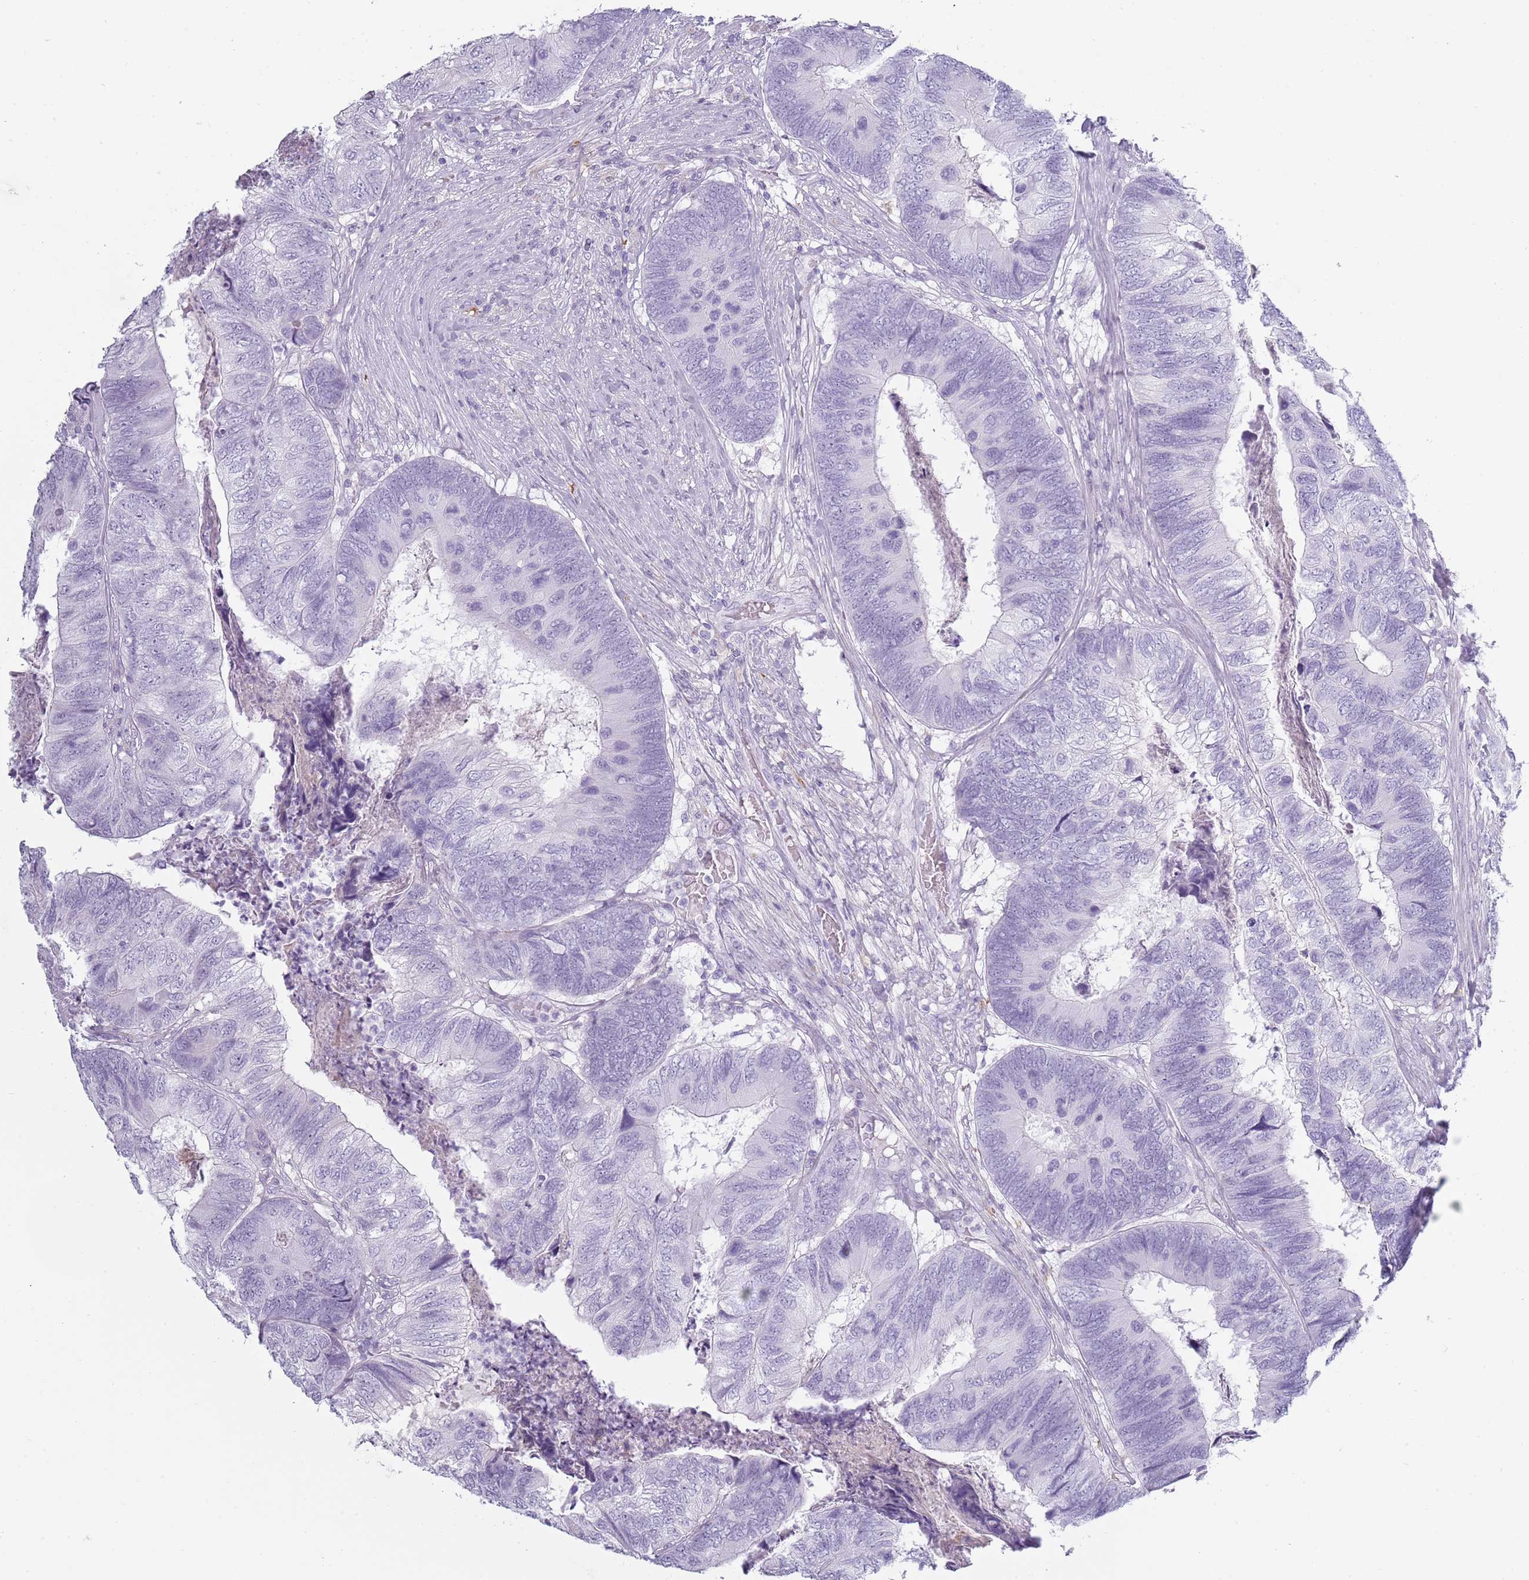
{"staining": {"intensity": "negative", "quantity": "none", "location": "none"}, "tissue": "colorectal cancer", "cell_type": "Tumor cells", "image_type": "cancer", "snomed": [{"axis": "morphology", "description": "Adenocarcinoma, NOS"}, {"axis": "topography", "description": "Colon"}], "caption": "Immunohistochemical staining of human adenocarcinoma (colorectal) exhibits no significant staining in tumor cells. The staining is performed using DAB (3,3'-diaminobenzidine) brown chromogen with nuclei counter-stained in using hematoxylin.", "gene": "COLEC12", "patient": {"sex": "female", "age": 67}}